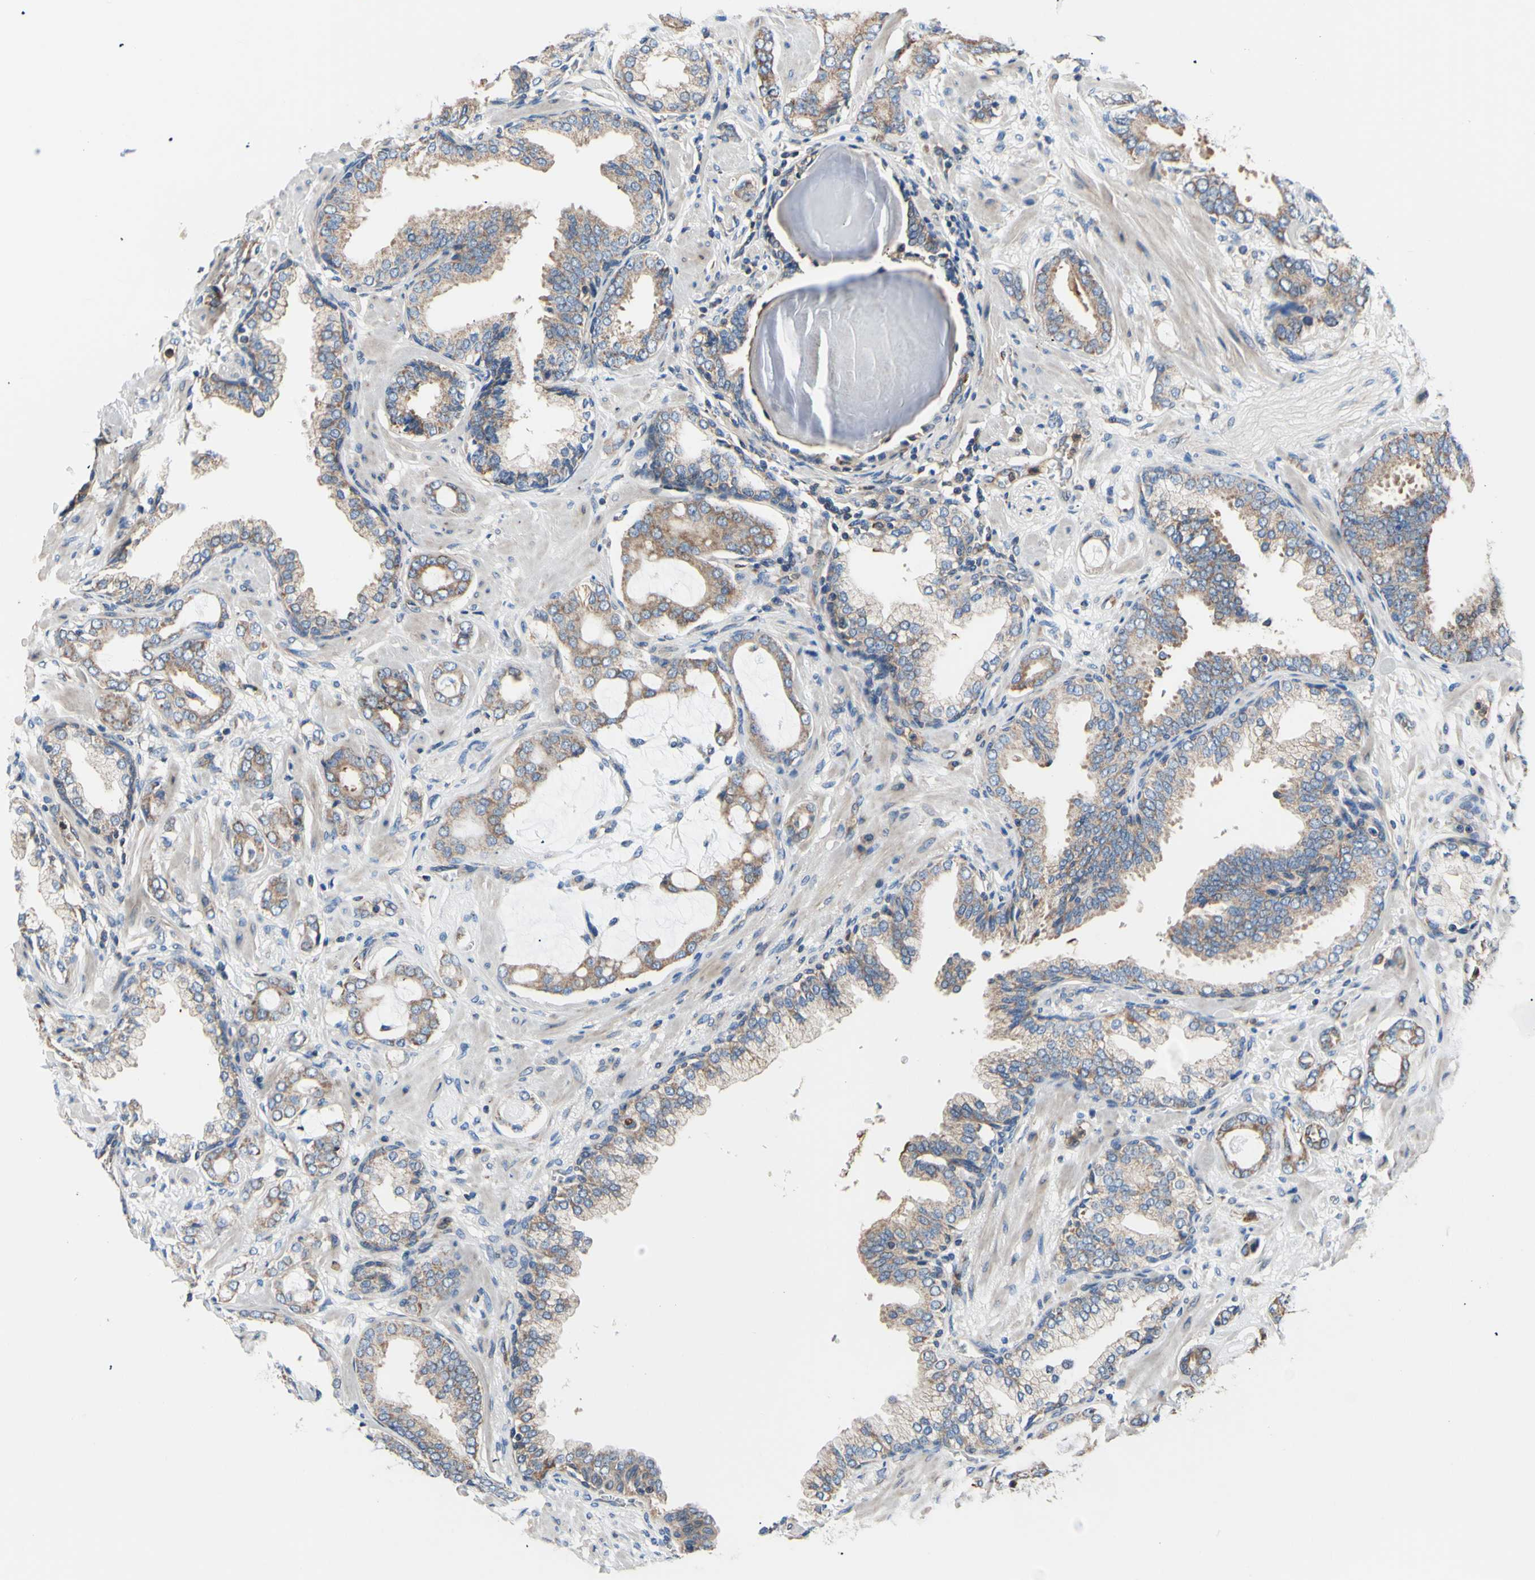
{"staining": {"intensity": "moderate", "quantity": "25%-75%", "location": "cytoplasmic/membranous"}, "tissue": "prostate cancer", "cell_type": "Tumor cells", "image_type": "cancer", "snomed": [{"axis": "morphology", "description": "Adenocarcinoma, Low grade"}, {"axis": "topography", "description": "Prostate"}], "caption": "High-magnification brightfield microscopy of prostate cancer (adenocarcinoma (low-grade)) stained with DAB (brown) and counterstained with hematoxylin (blue). tumor cells exhibit moderate cytoplasmic/membranous positivity is seen in approximately25%-75% of cells.", "gene": "FMR1", "patient": {"sex": "male", "age": 53}}